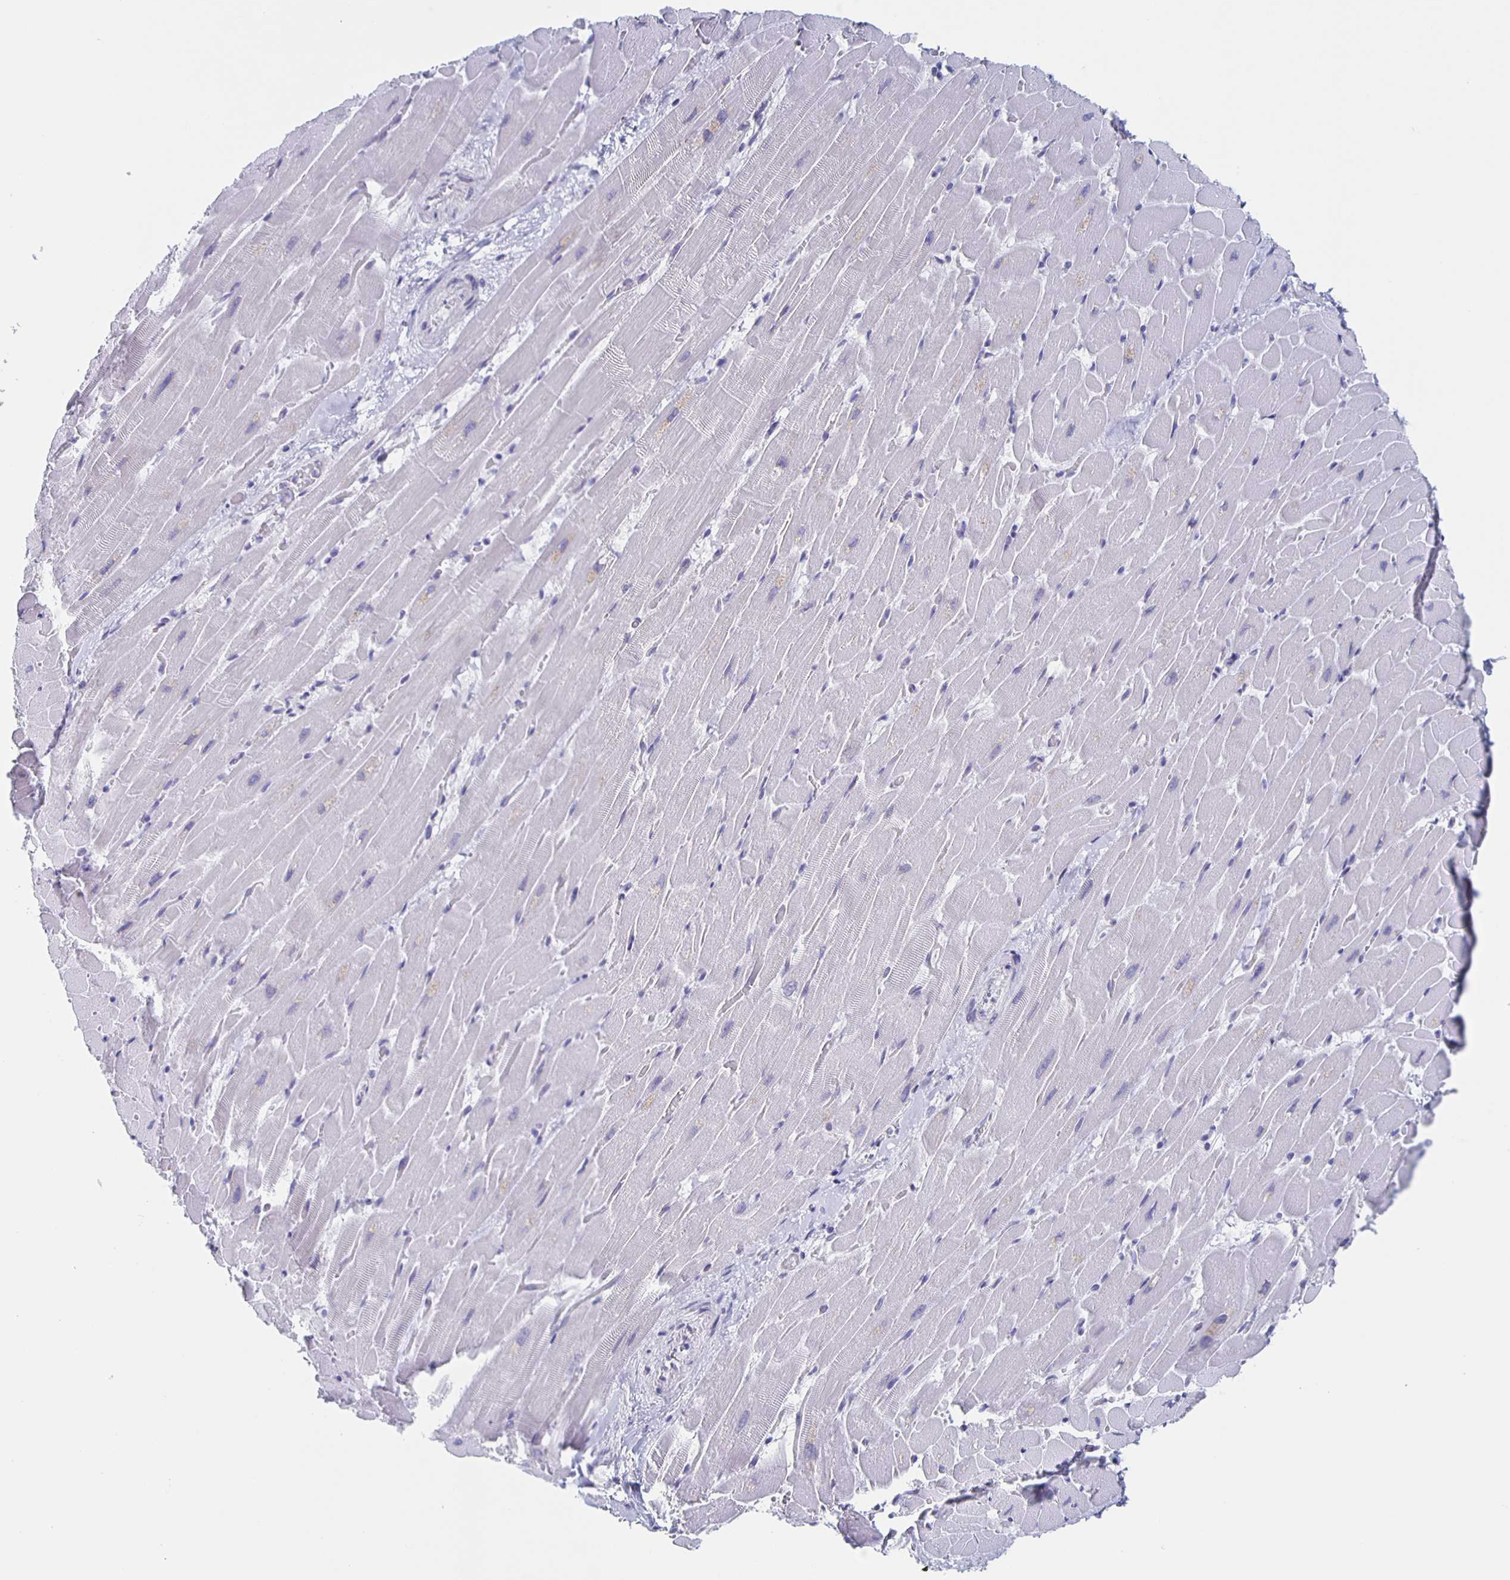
{"staining": {"intensity": "negative", "quantity": "none", "location": "none"}, "tissue": "heart muscle", "cell_type": "Cardiomyocytes", "image_type": "normal", "snomed": [{"axis": "morphology", "description": "Normal tissue, NOS"}, {"axis": "topography", "description": "Heart"}], "caption": "Immunohistochemistry histopathology image of unremarkable human heart muscle stained for a protein (brown), which displays no staining in cardiomyocytes. Brightfield microscopy of immunohistochemistry stained with DAB (brown) and hematoxylin (blue), captured at high magnification.", "gene": "CCDC17", "patient": {"sex": "male", "age": 37}}